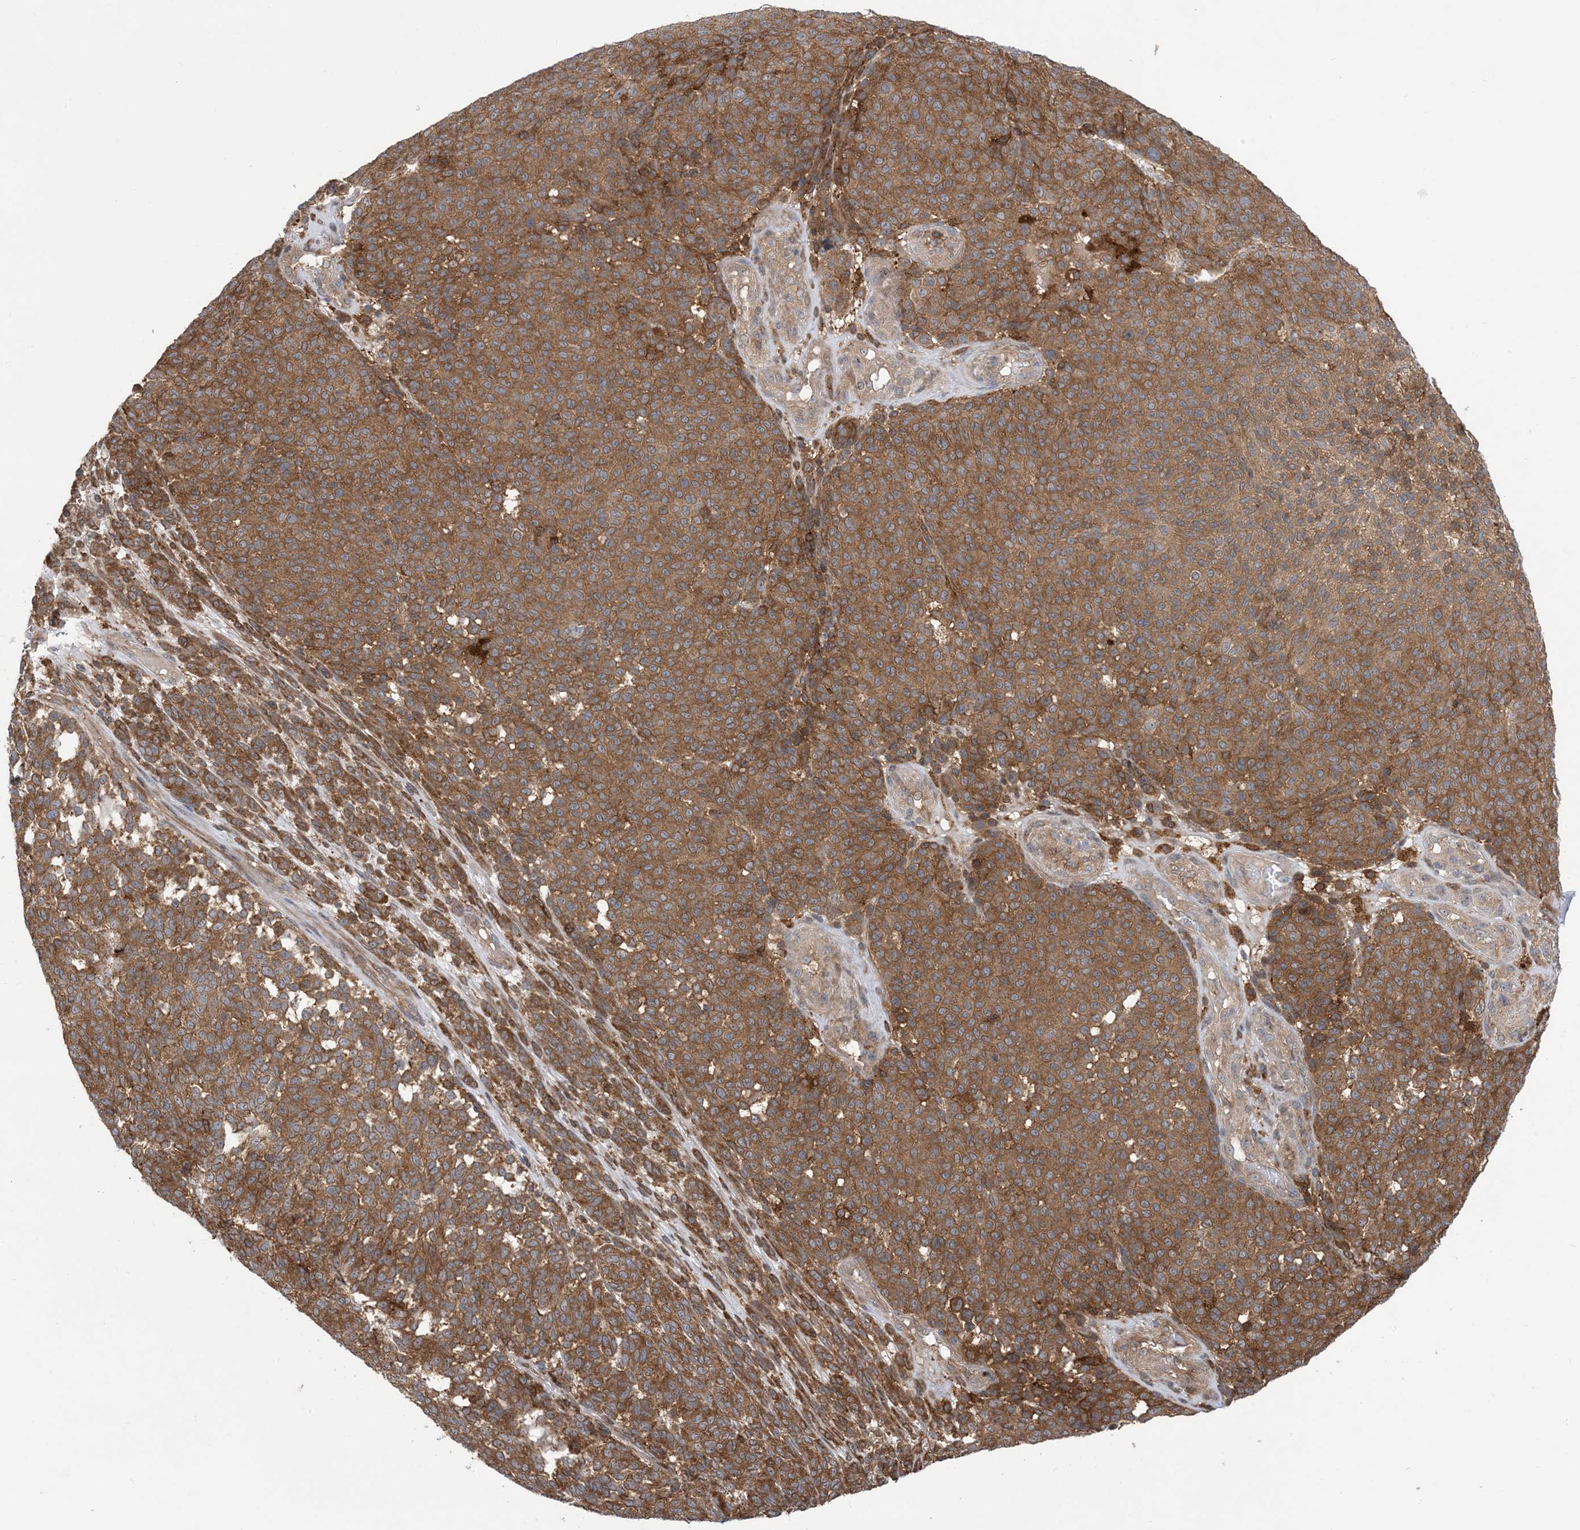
{"staining": {"intensity": "moderate", "quantity": ">75%", "location": "cytoplasmic/membranous"}, "tissue": "melanoma", "cell_type": "Tumor cells", "image_type": "cancer", "snomed": [{"axis": "morphology", "description": "Malignant melanoma, NOS"}, {"axis": "topography", "description": "Skin"}], "caption": "Tumor cells demonstrate medium levels of moderate cytoplasmic/membranous staining in about >75% of cells in human malignant melanoma.", "gene": "HS1BP3", "patient": {"sex": "male", "age": 49}}